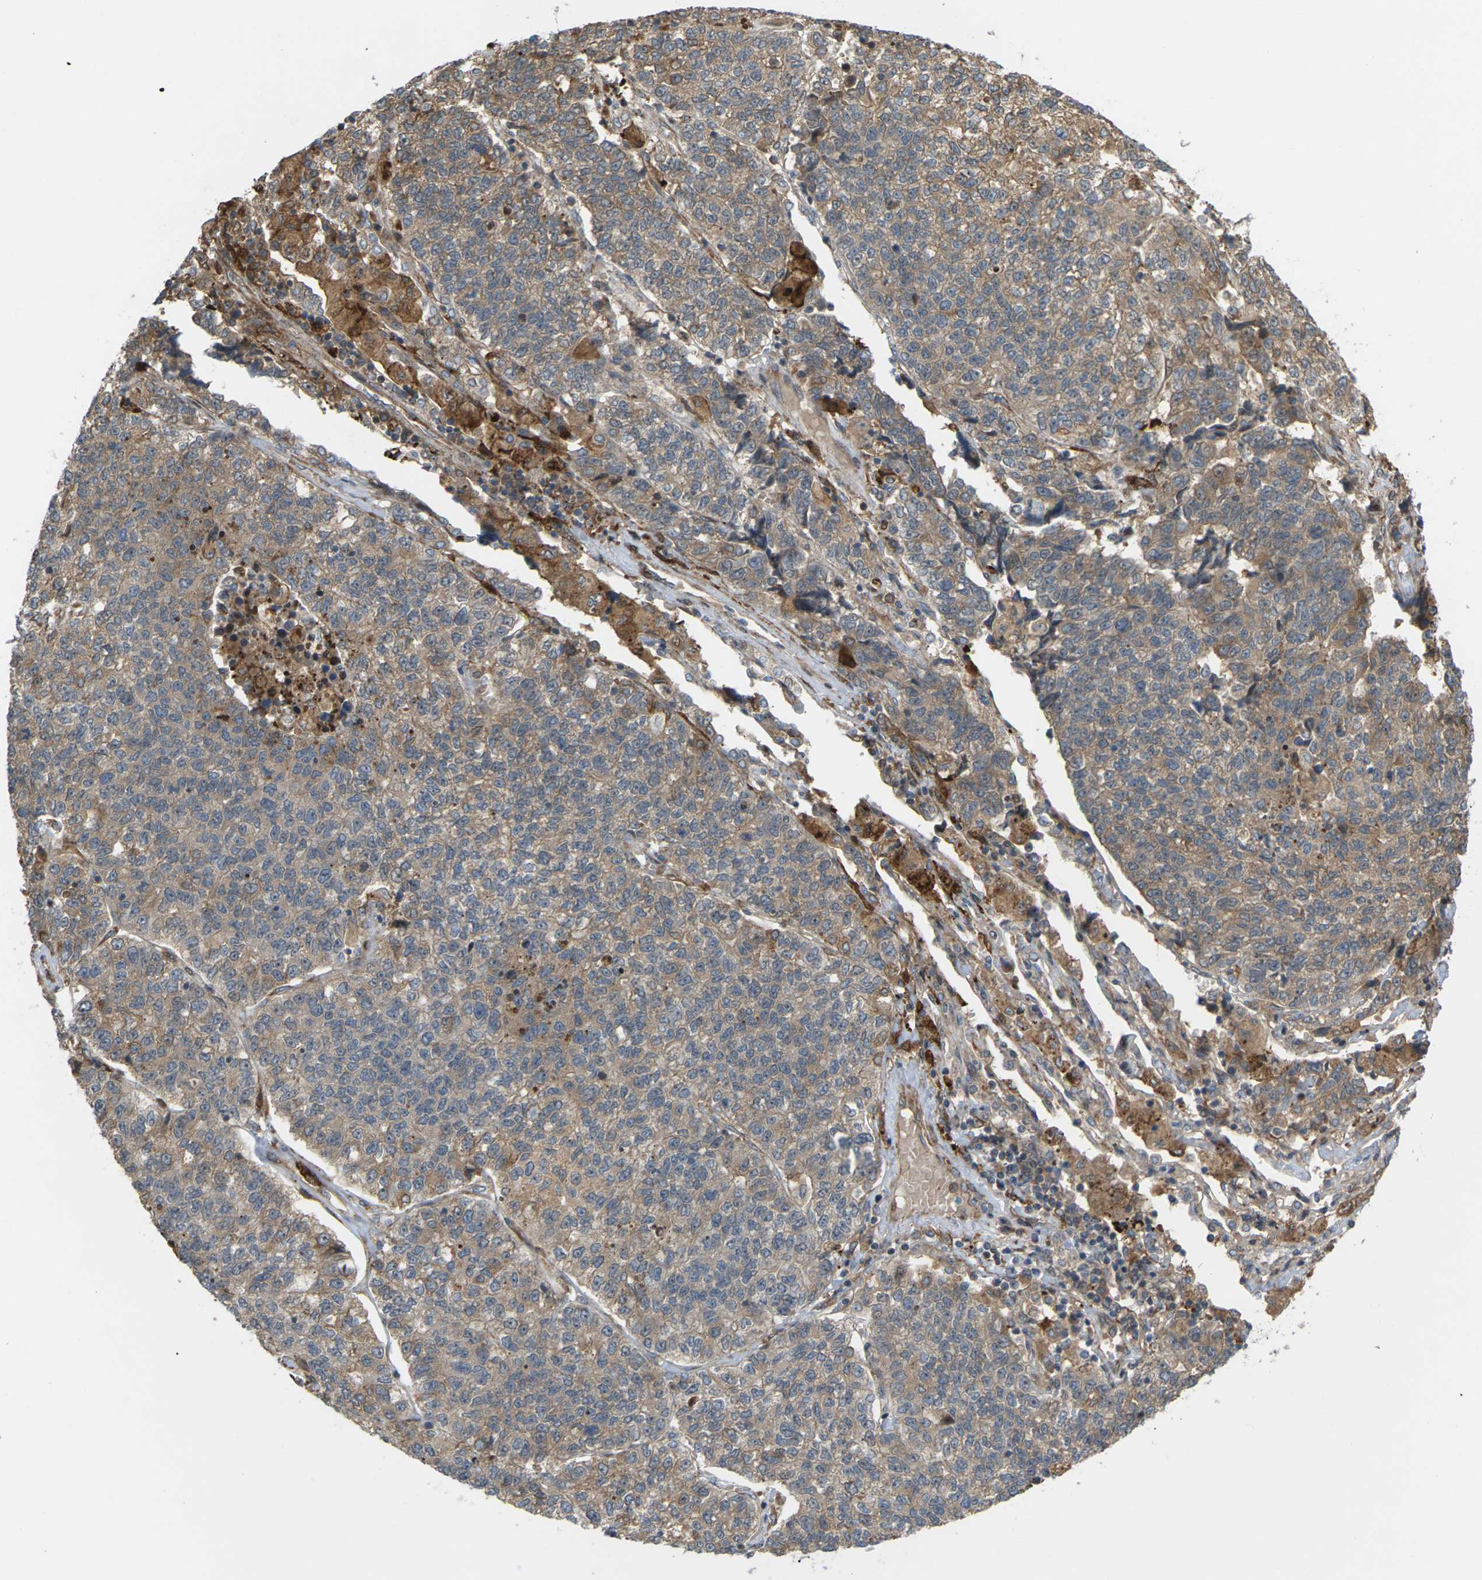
{"staining": {"intensity": "moderate", "quantity": ">75%", "location": "cytoplasmic/membranous"}, "tissue": "lung cancer", "cell_type": "Tumor cells", "image_type": "cancer", "snomed": [{"axis": "morphology", "description": "Adenocarcinoma, NOS"}, {"axis": "topography", "description": "Lung"}], "caption": "Tumor cells show moderate cytoplasmic/membranous expression in approximately >75% of cells in lung adenocarcinoma.", "gene": "ROBO1", "patient": {"sex": "male", "age": 49}}